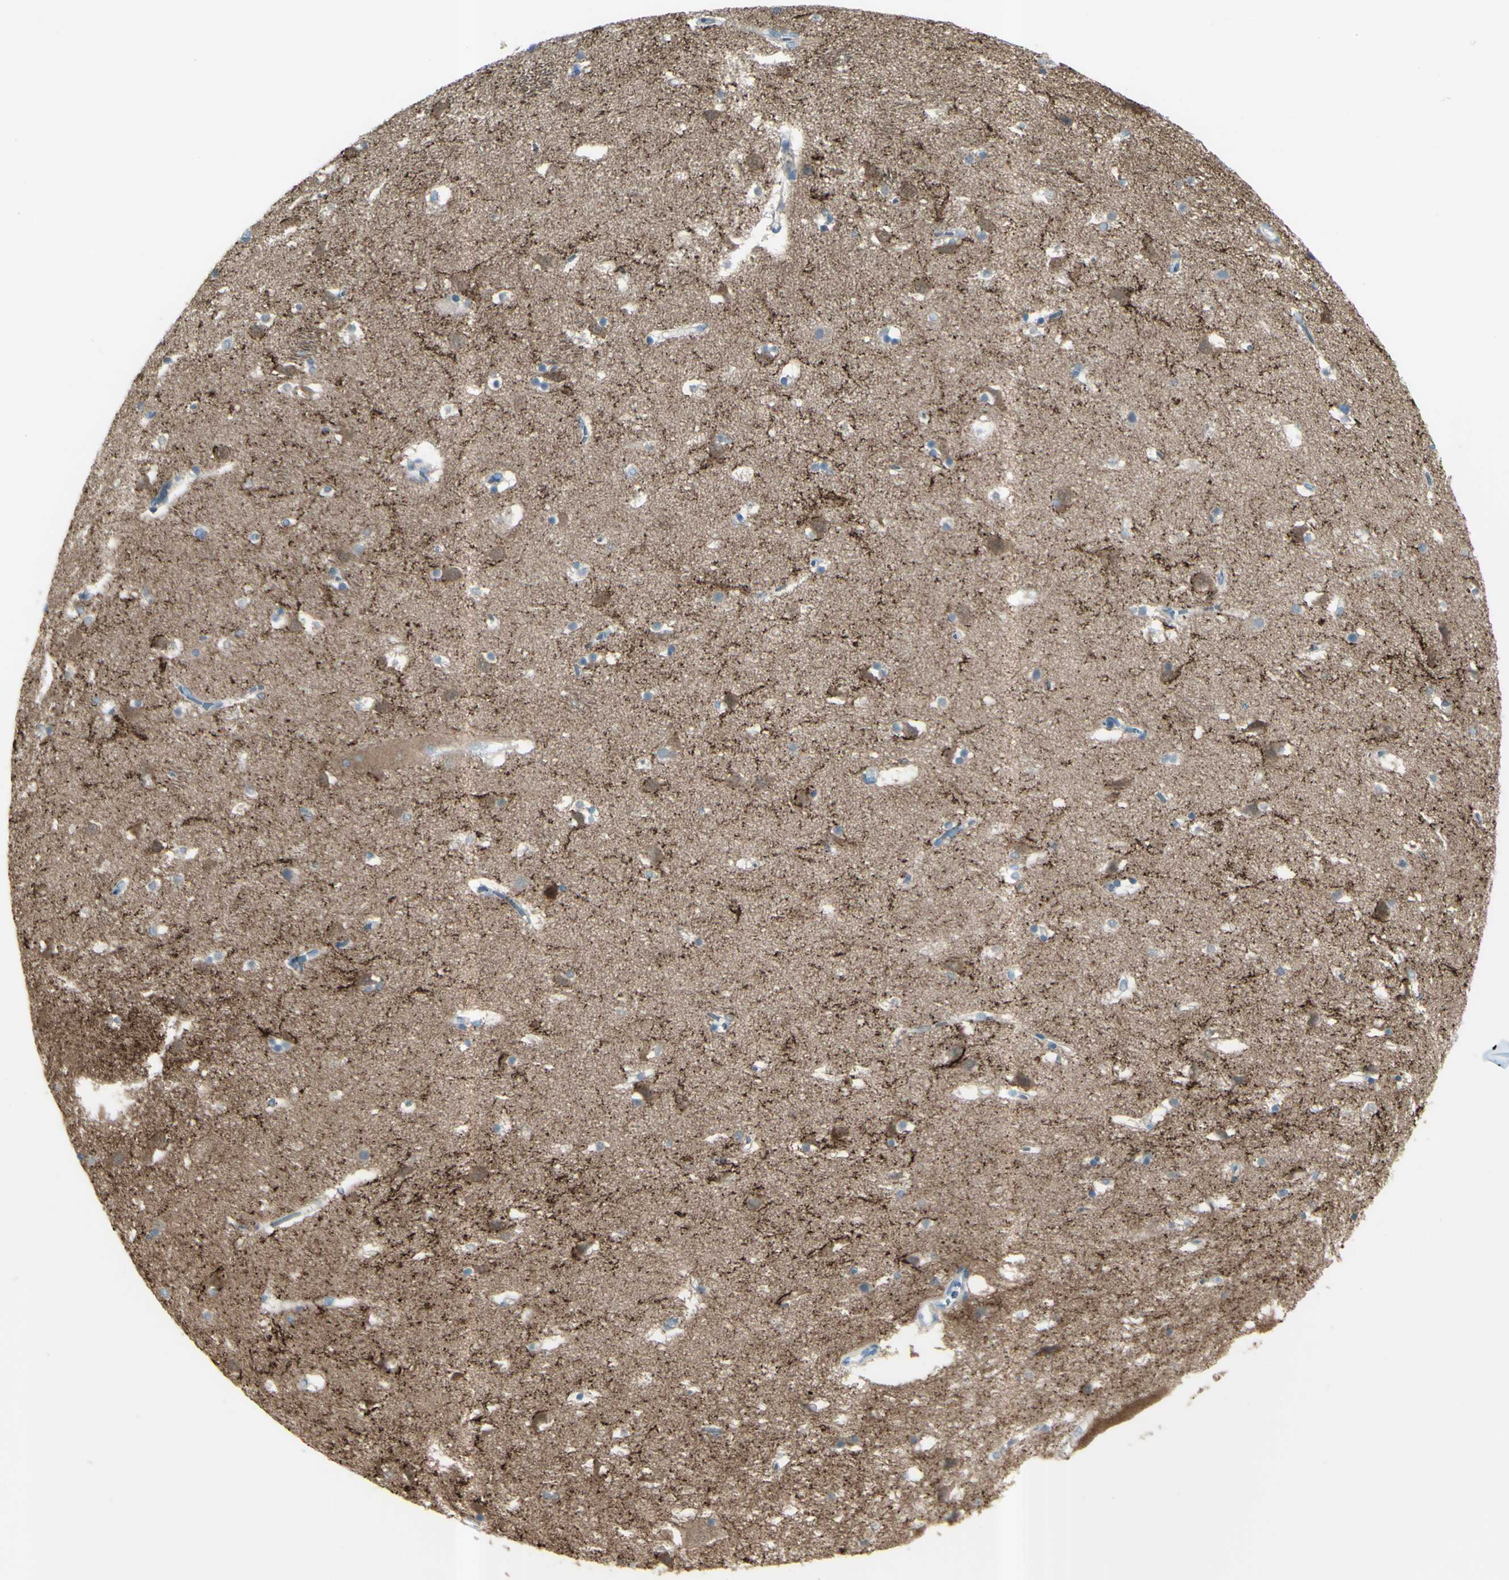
{"staining": {"intensity": "weak", "quantity": "<25%", "location": "cytoplasmic/membranous"}, "tissue": "caudate", "cell_type": "Glial cells", "image_type": "normal", "snomed": [{"axis": "morphology", "description": "Normal tissue, NOS"}, {"axis": "topography", "description": "Lateral ventricle wall"}], "caption": "Glial cells are negative for brown protein staining in unremarkable caudate. The staining is performed using DAB (3,3'-diaminobenzidine) brown chromogen with nuclei counter-stained in using hematoxylin.", "gene": "GPR34", "patient": {"sex": "male", "age": 45}}